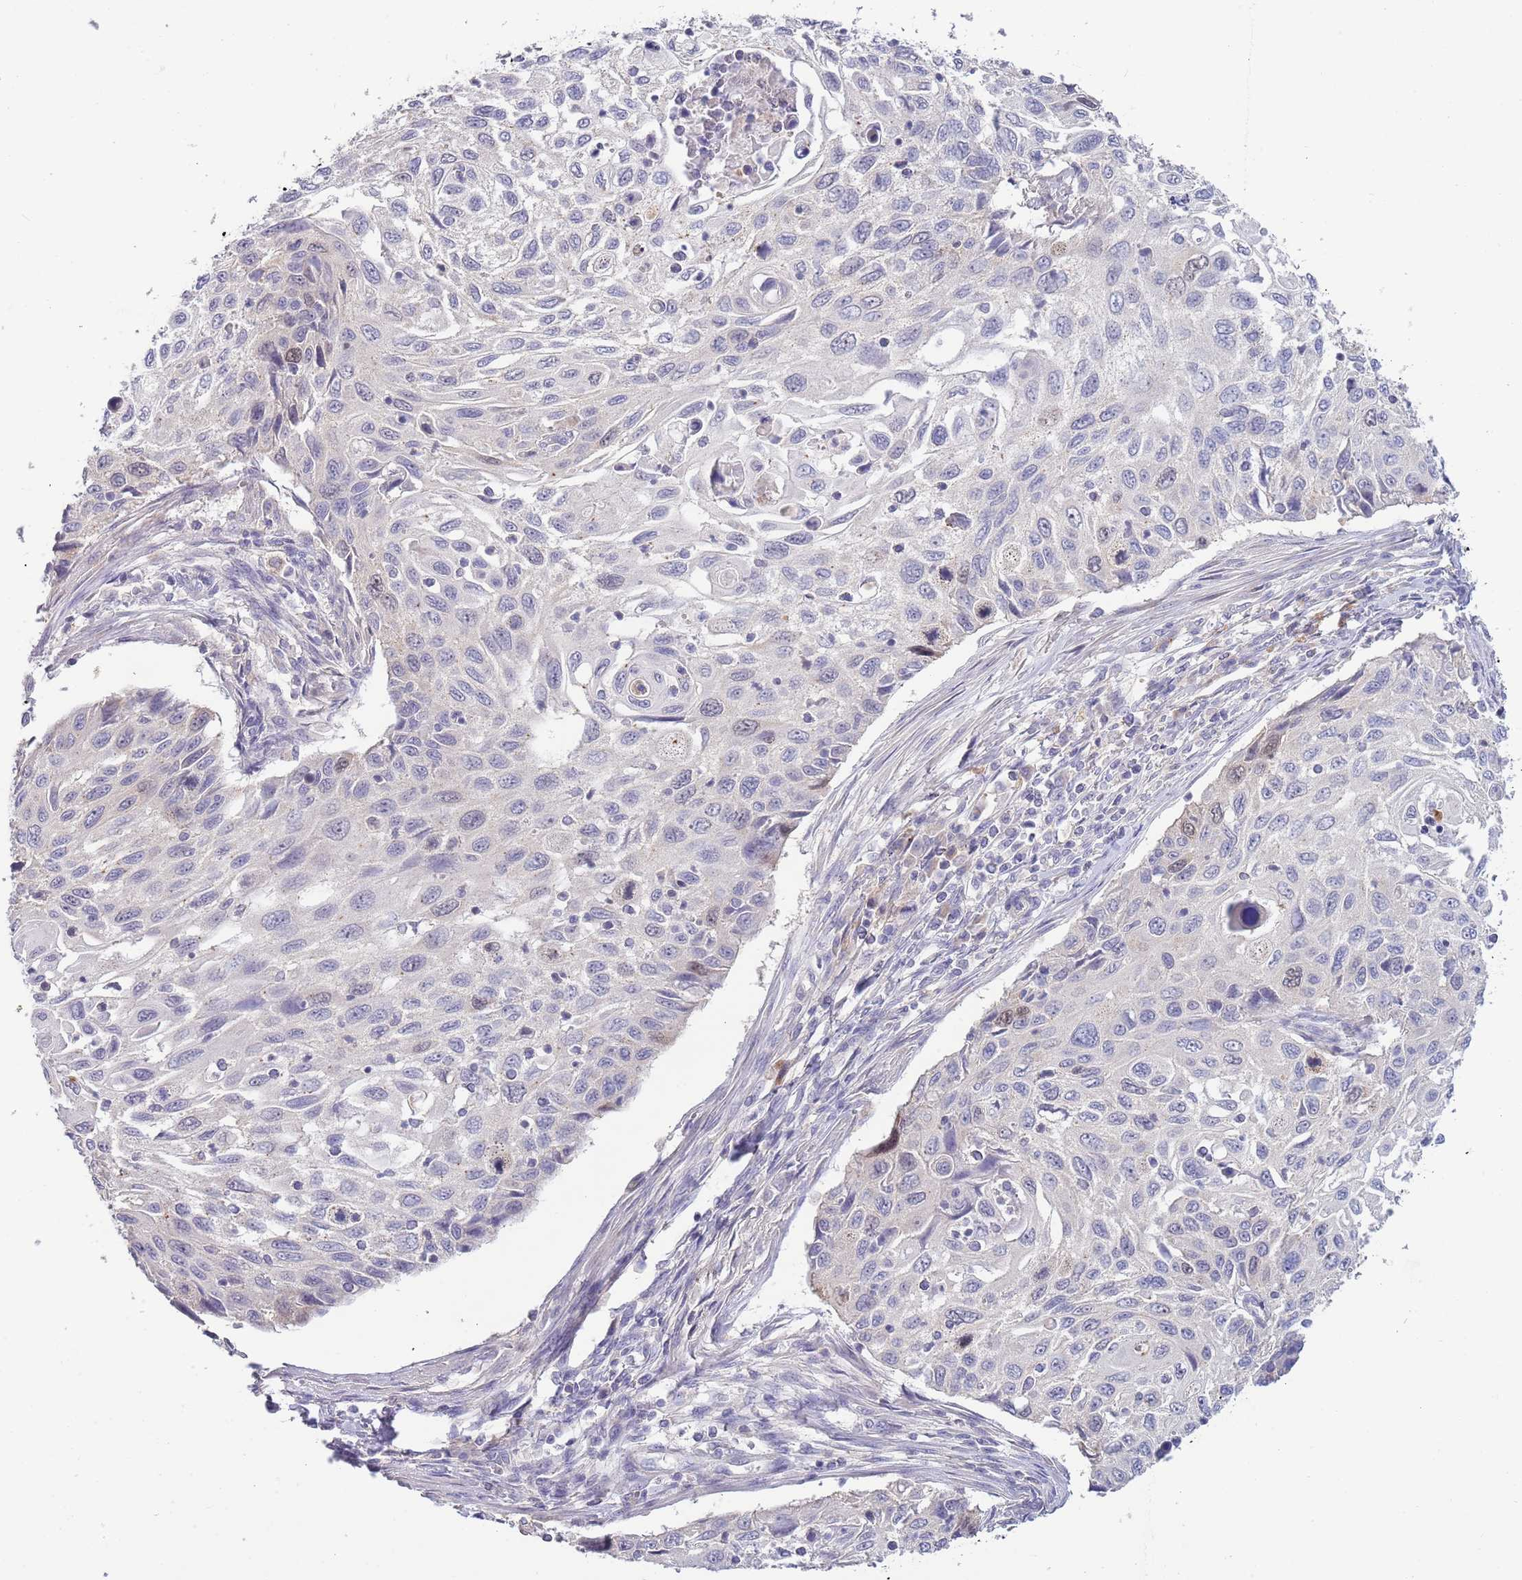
{"staining": {"intensity": "weak", "quantity": "<25%", "location": "nuclear"}, "tissue": "cervical cancer", "cell_type": "Tumor cells", "image_type": "cancer", "snomed": [{"axis": "morphology", "description": "Squamous cell carcinoma, NOS"}, {"axis": "topography", "description": "Cervix"}], "caption": "Photomicrograph shows no protein positivity in tumor cells of squamous cell carcinoma (cervical) tissue.", "gene": "PIMREG", "patient": {"sex": "female", "age": 70}}